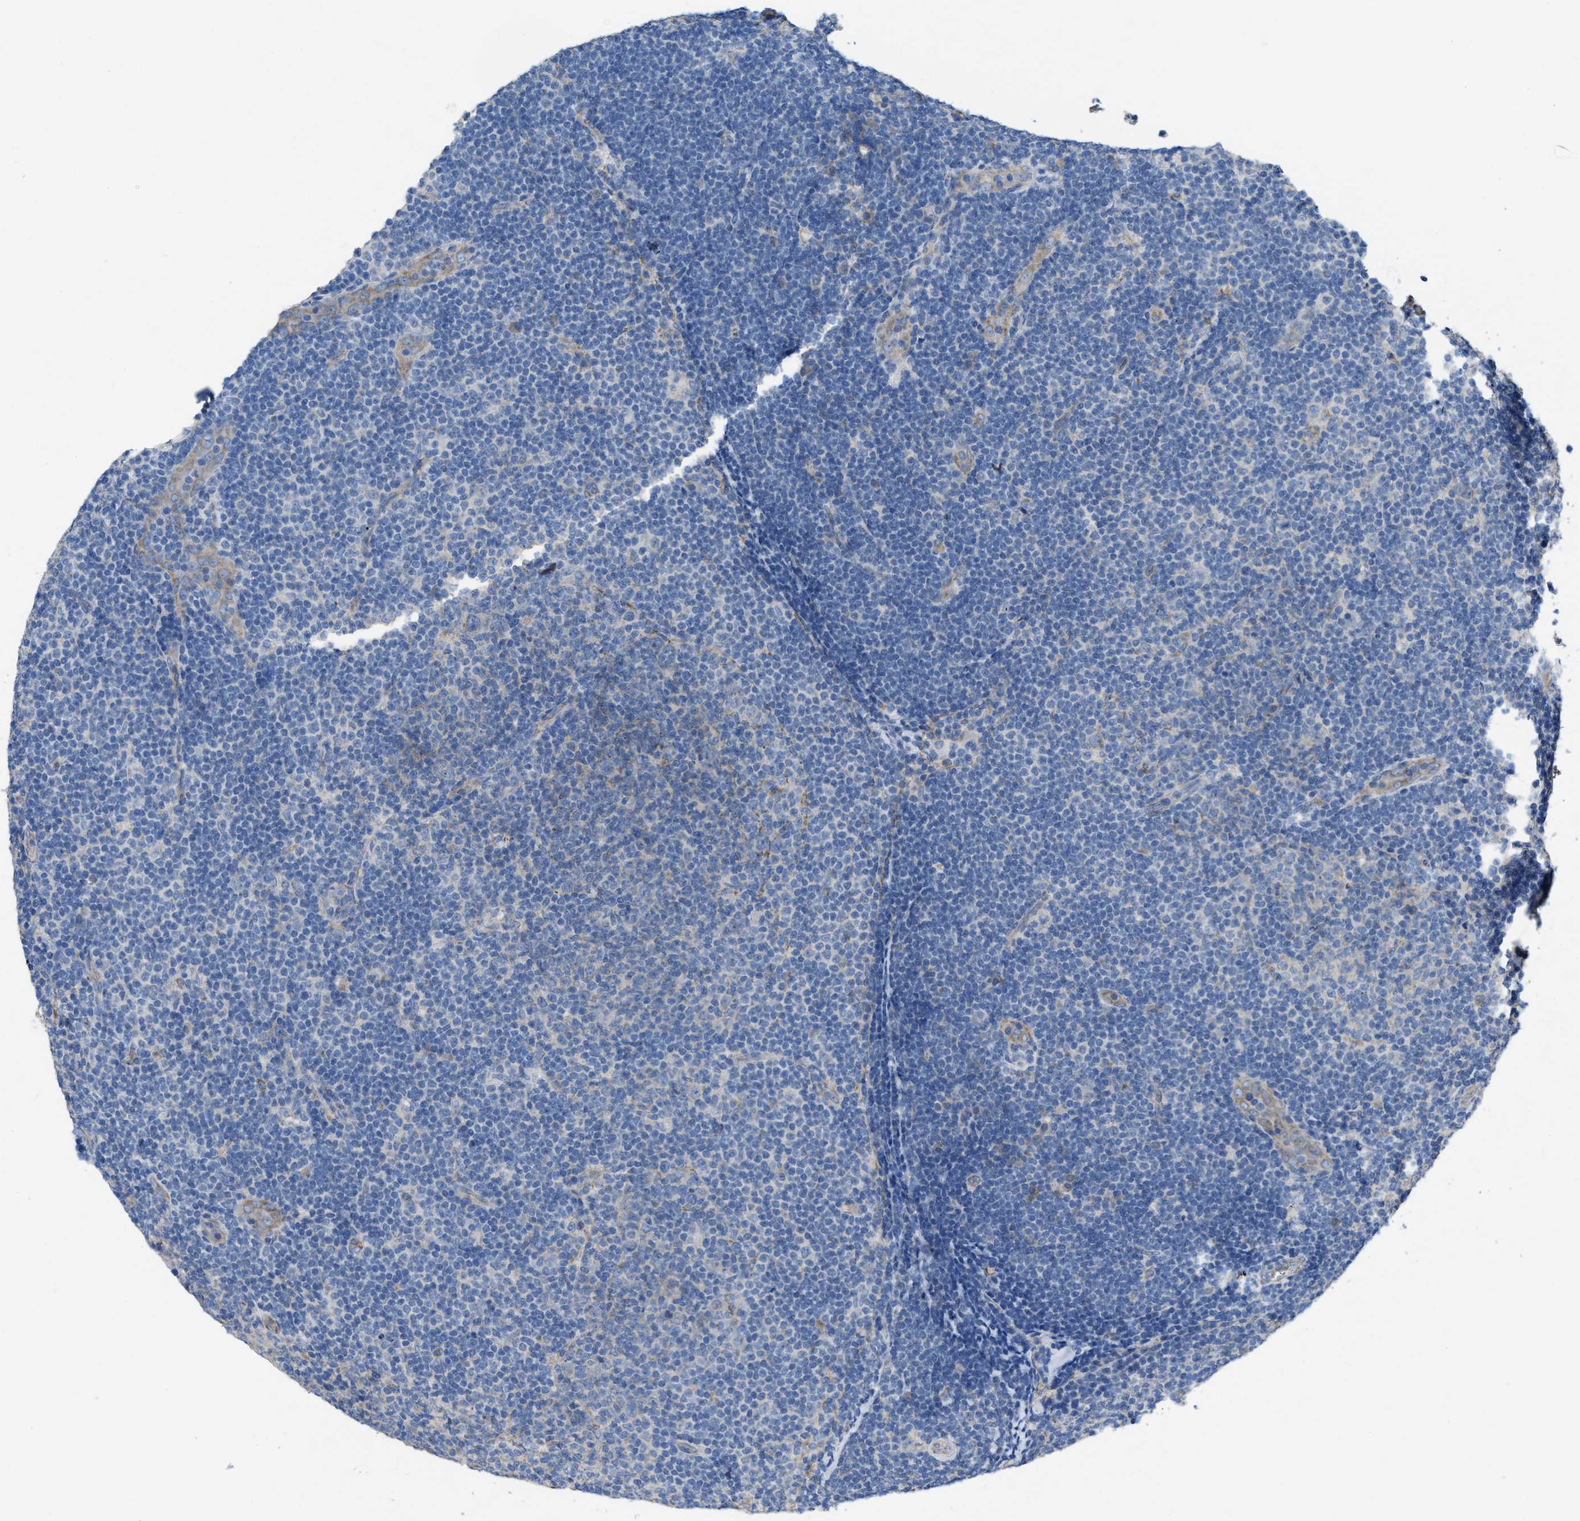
{"staining": {"intensity": "negative", "quantity": "none", "location": "none"}, "tissue": "lymphoma", "cell_type": "Tumor cells", "image_type": "cancer", "snomed": [{"axis": "morphology", "description": "Malignant lymphoma, non-Hodgkin's type, Low grade"}, {"axis": "topography", "description": "Lymph node"}], "caption": "Low-grade malignant lymphoma, non-Hodgkin's type stained for a protein using immunohistochemistry exhibits no staining tumor cells.", "gene": "DOLPP1", "patient": {"sex": "male", "age": 83}}